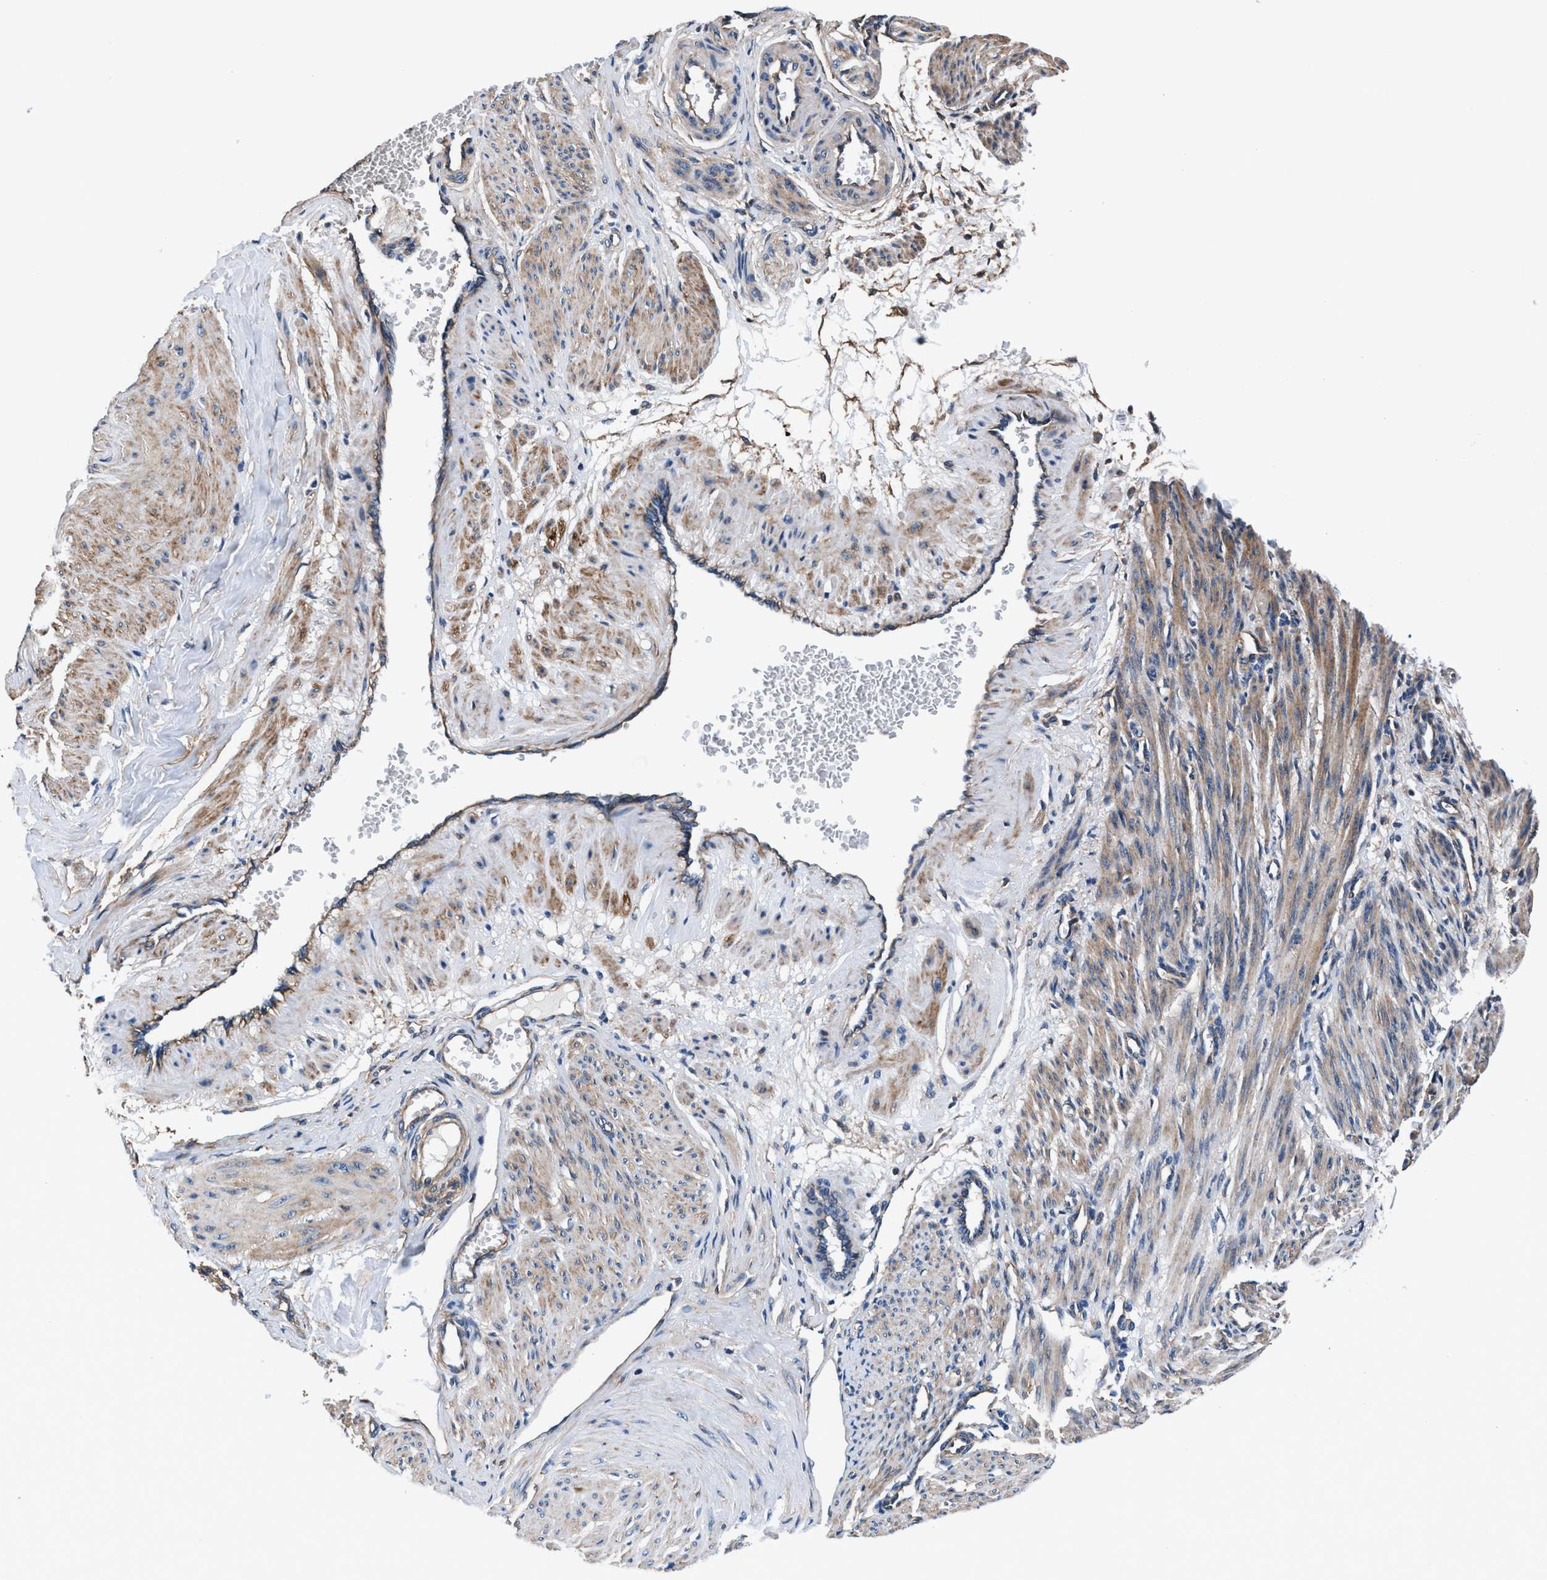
{"staining": {"intensity": "moderate", "quantity": ">75%", "location": "cytoplasmic/membranous"}, "tissue": "smooth muscle", "cell_type": "Smooth muscle cells", "image_type": "normal", "snomed": [{"axis": "morphology", "description": "Normal tissue, NOS"}, {"axis": "topography", "description": "Endometrium"}], "caption": "Immunohistochemistry photomicrograph of benign human smooth muscle stained for a protein (brown), which exhibits medium levels of moderate cytoplasmic/membranous positivity in about >75% of smooth muscle cells.", "gene": "NKTR", "patient": {"sex": "female", "age": 33}}